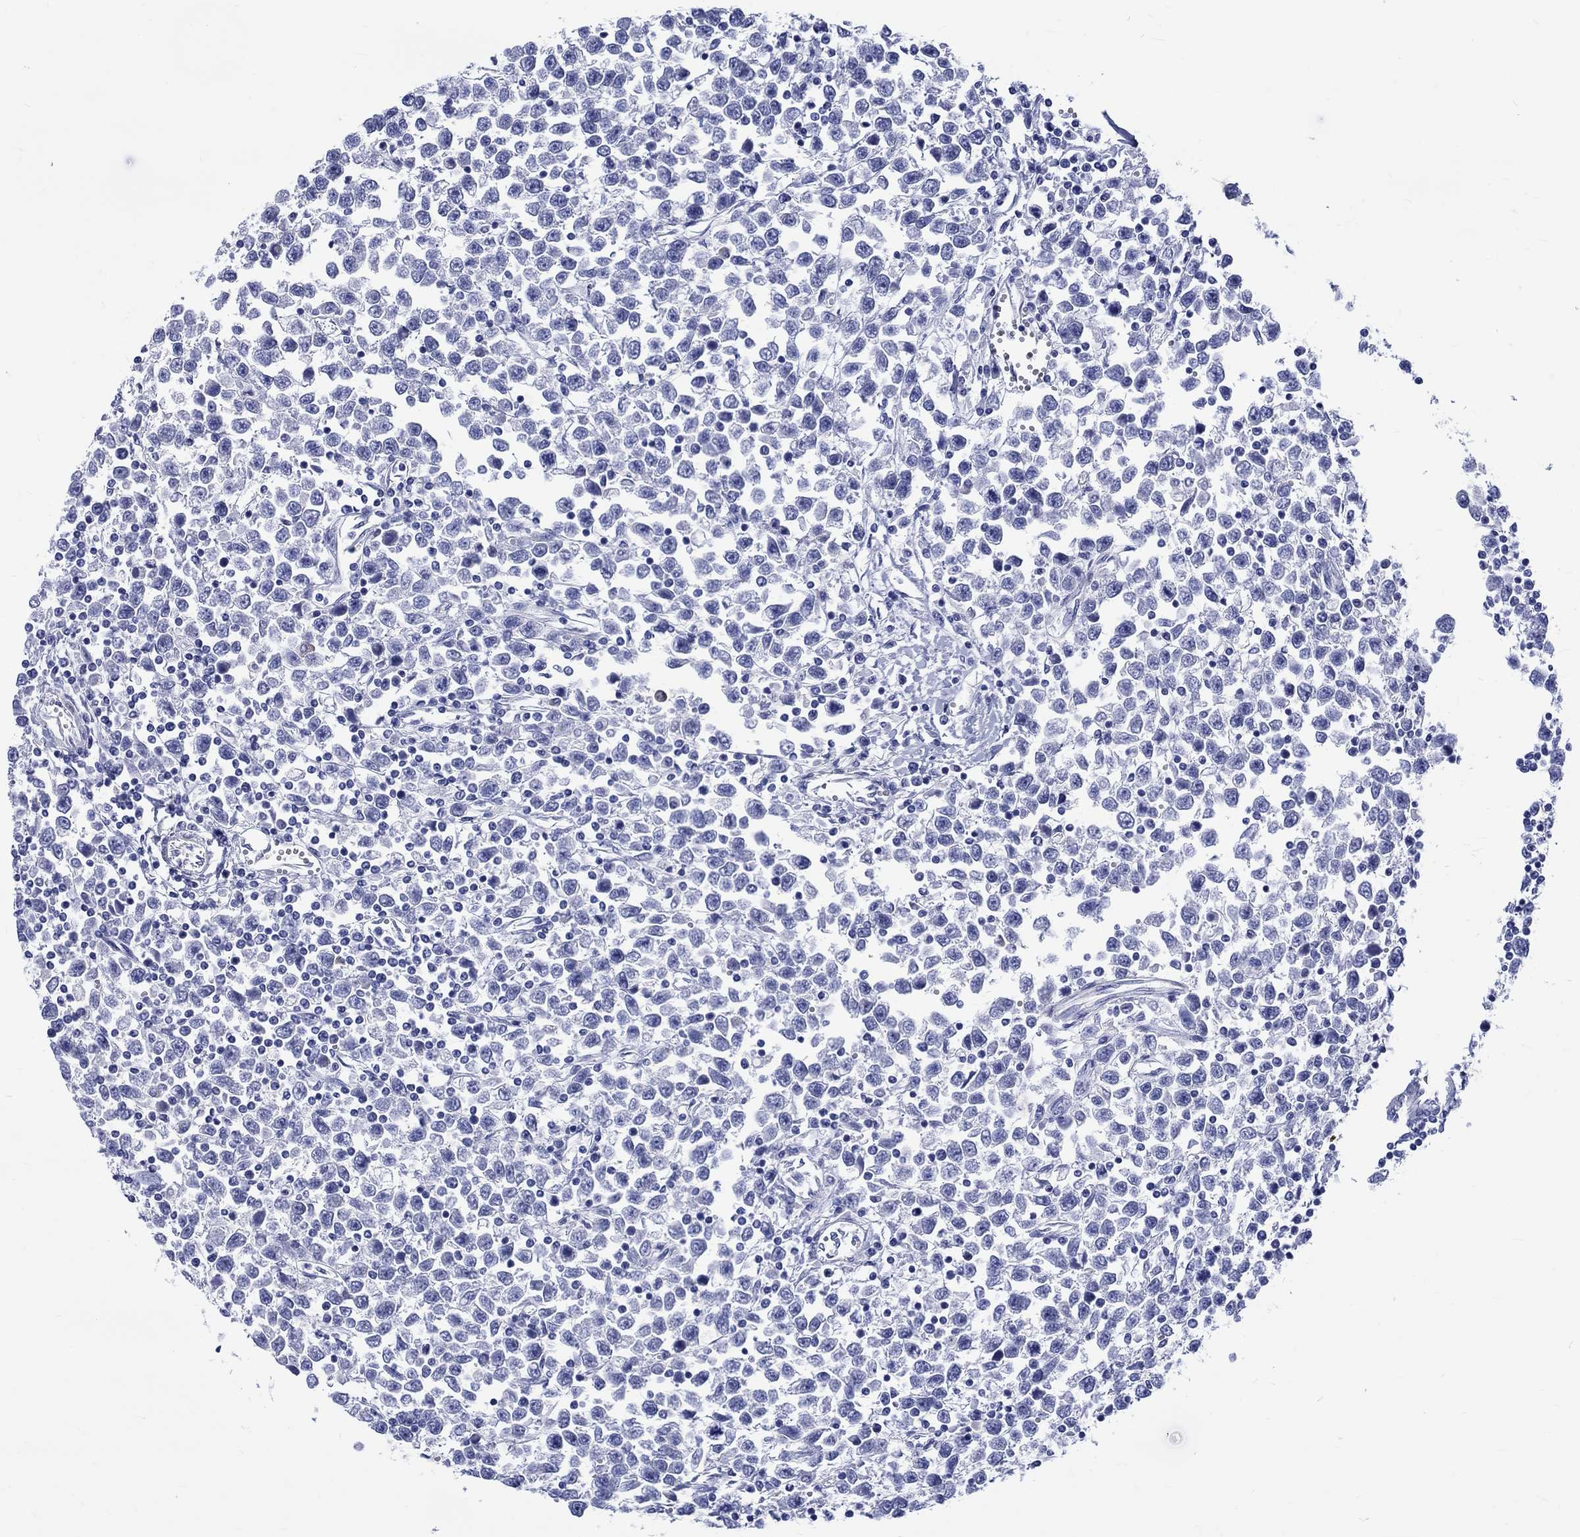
{"staining": {"intensity": "negative", "quantity": "none", "location": "none"}, "tissue": "testis cancer", "cell_type": "Tumor cells", "image_type": "cancer", "snomed": [{"axis": "morphology", "description": "Seminoma, NOS"}, {"axis": "topography", "description": "Testis"}], "caption": "The image reveals no significant expression in tumor cells of seminoma (testis).", "gene": "SH2D7", "patient": {"sex": "male", "age": 34}}